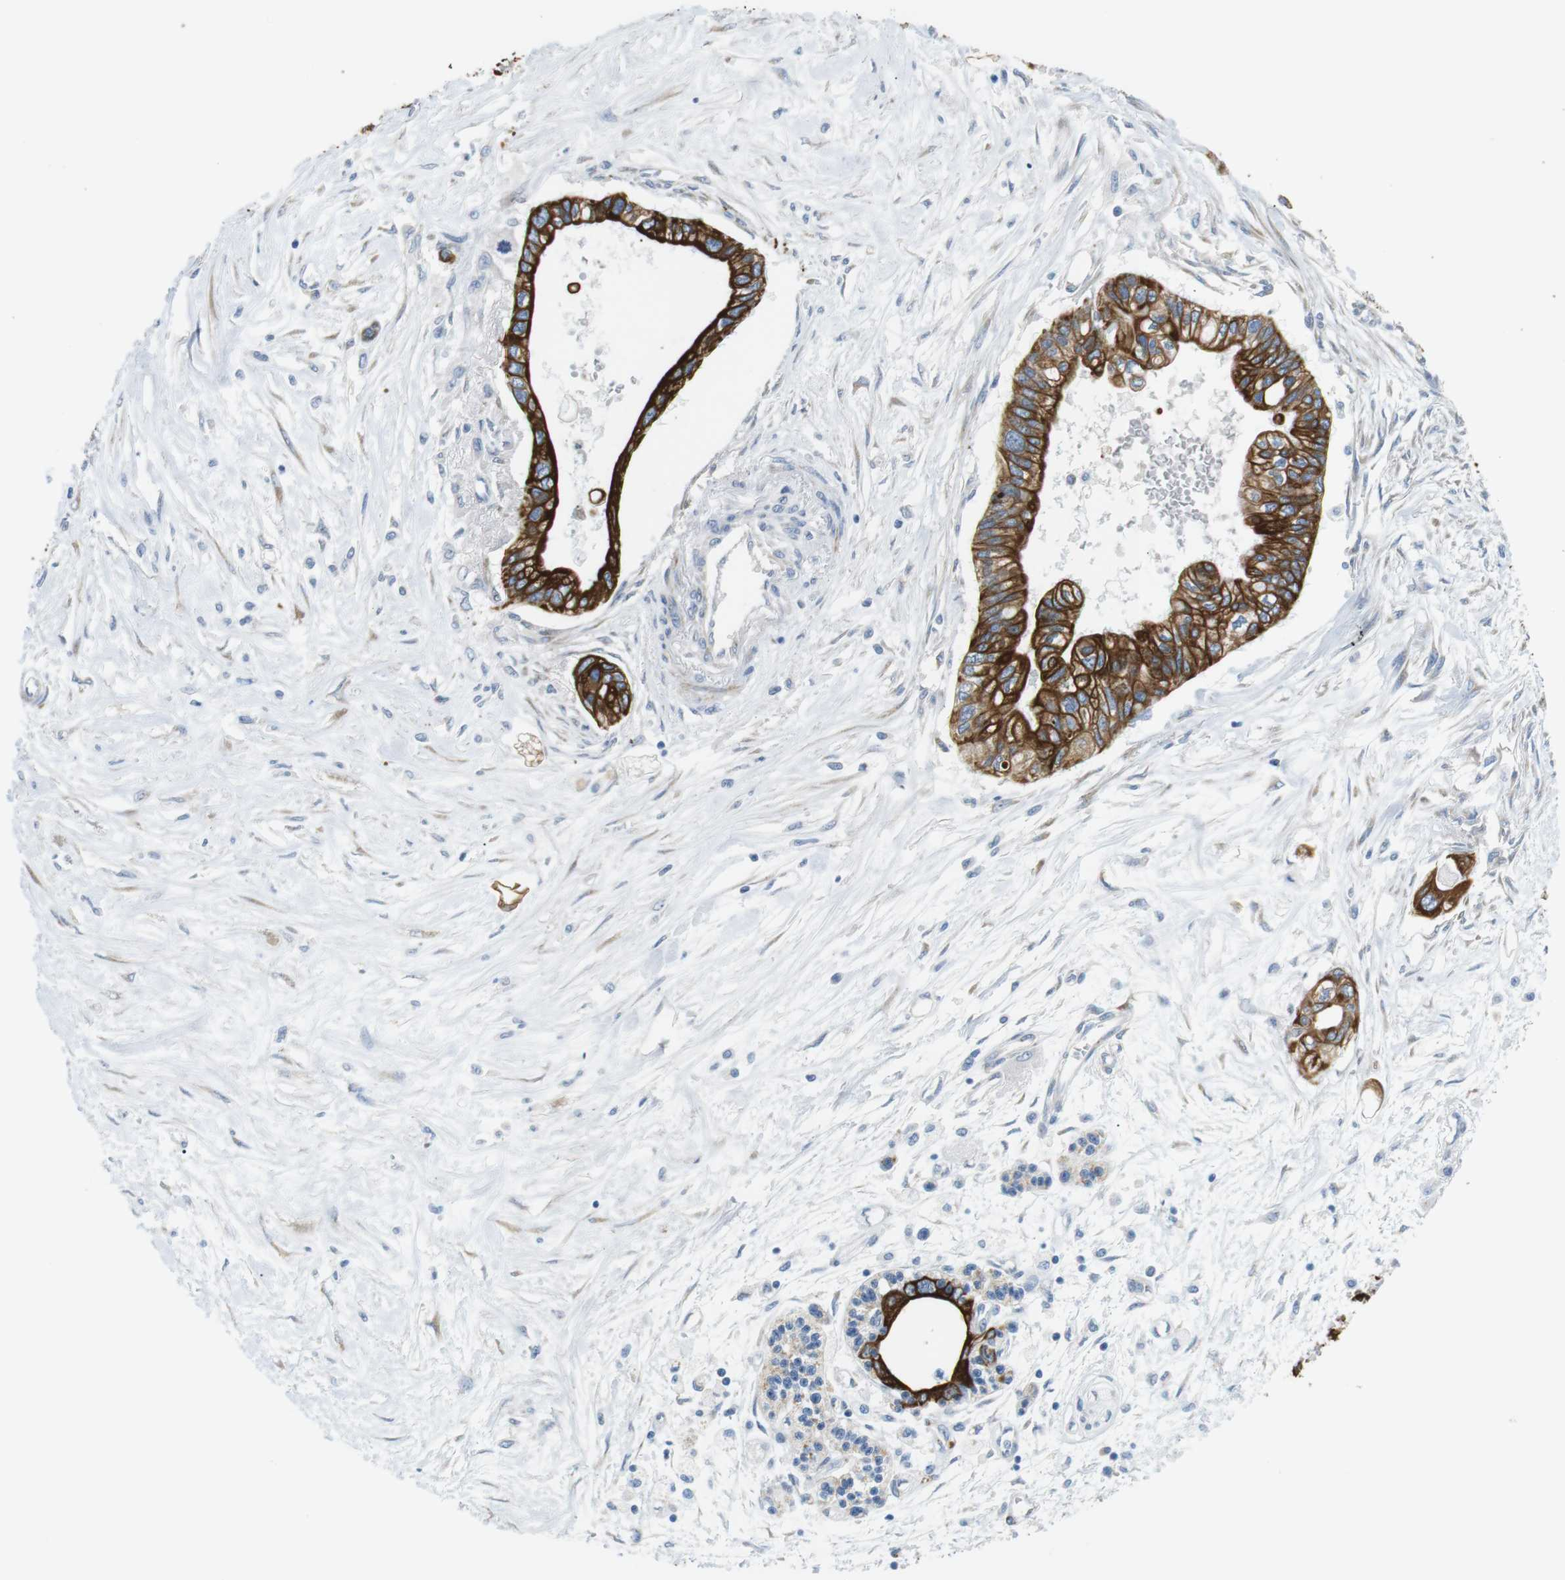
{"staining": {"intensity": "strong", "quantity": ">75%", "location": "cytoplasmic/membranous"}, "tissue": "pancreatic cancer", "cell_type": "Tumor cells", "image_type": "cancer", "snomed": [{"axis": "morphology", "description": "Adenocarcinoma, NOS"}, {"axis": "topography", "description": "Pancreas"}], "caption": "High-magnification brightfield microscopy of pancreatic cancer (adenocarcinoma) stained with DAB (3,3'-diaminobenzidine) (brown) and counterstained with hematoxylin (blue). tumor cells exhibit strong cytoplasmic/membranous staining is identified in about>75% of cells.", "gene": "UNC5CL", "patient": {"sex": "female", "age": 77}}